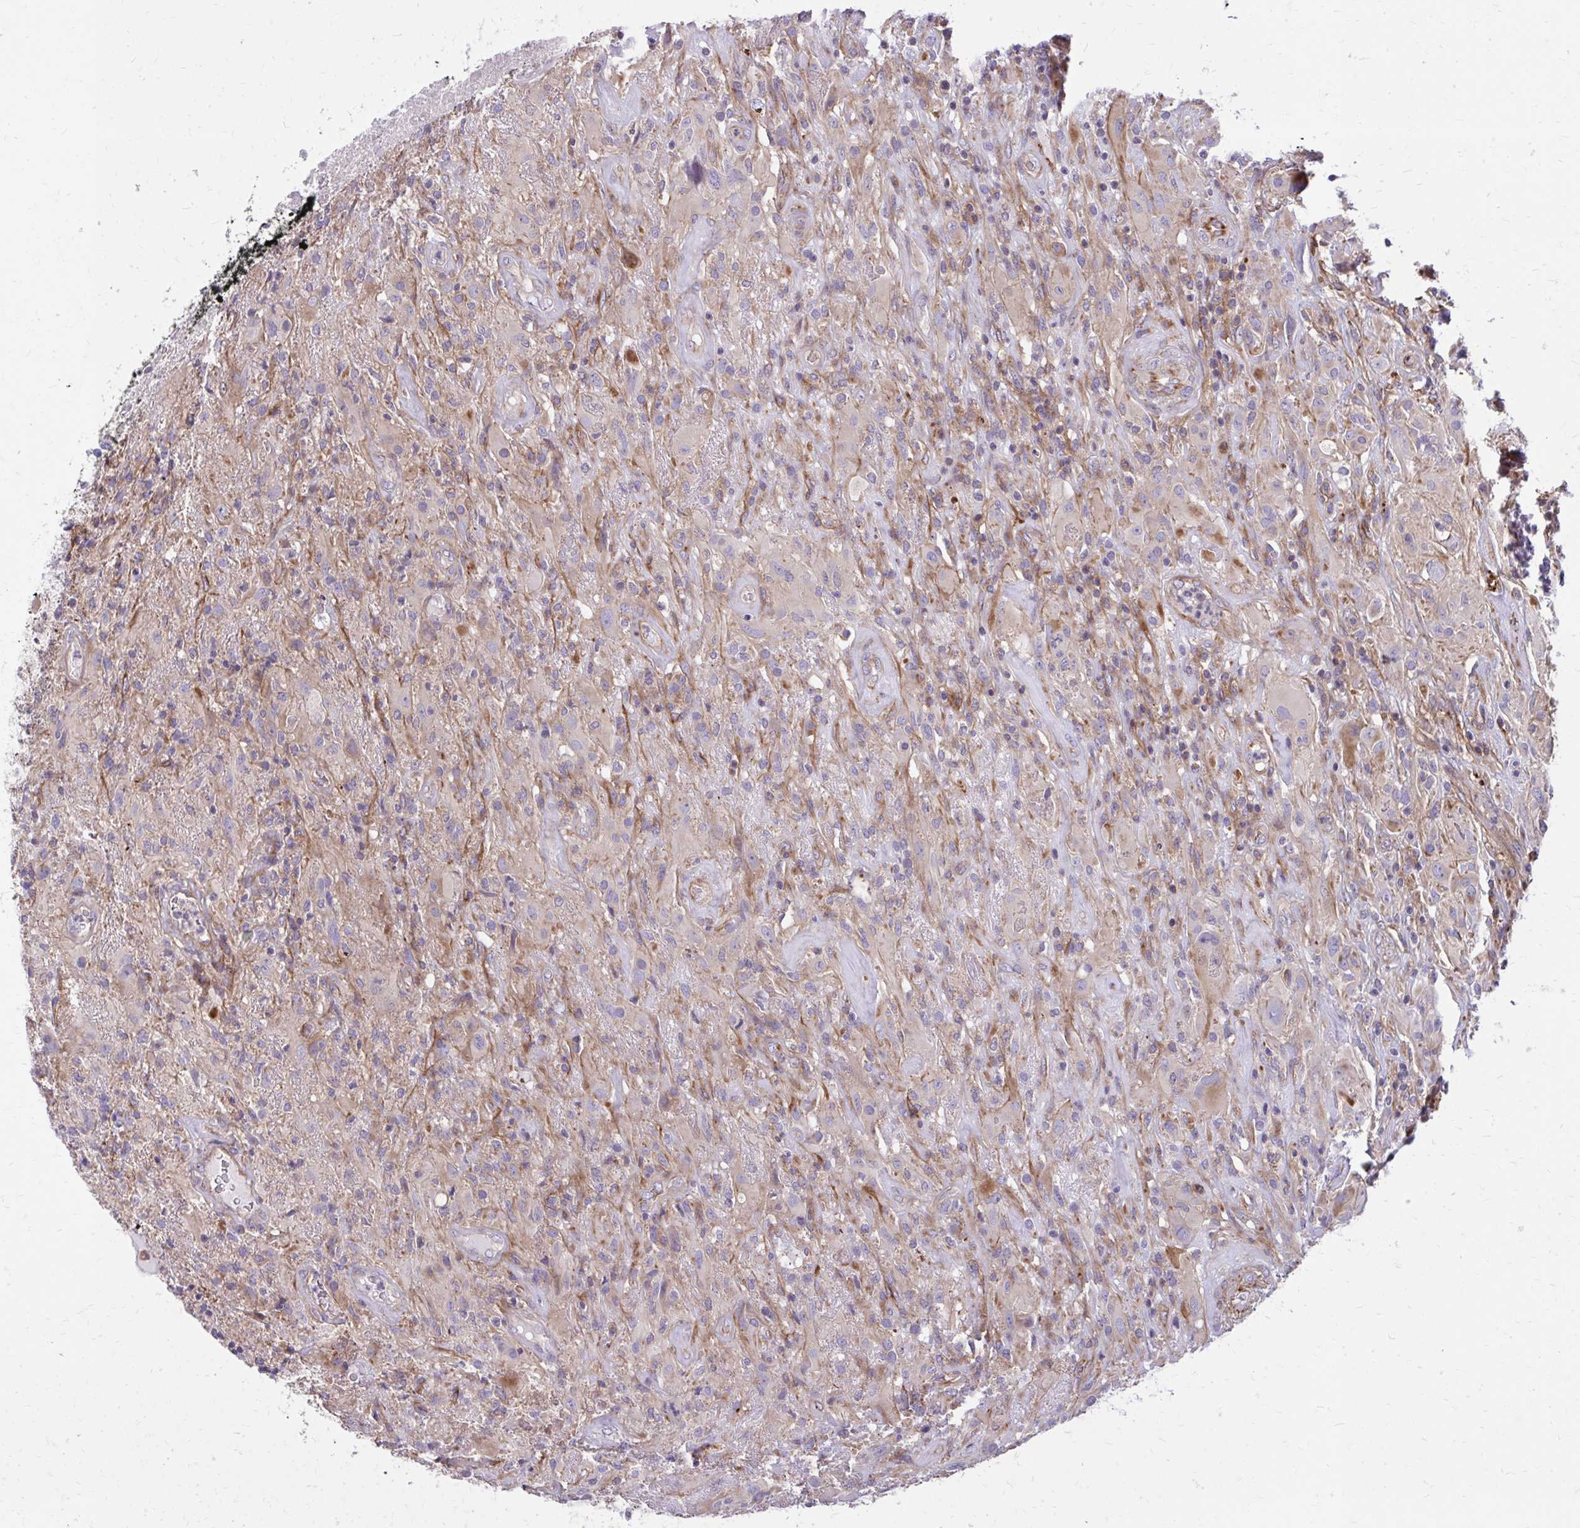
{"staining": {"intensity": "negative", "quantity": "none", "location": "none"}, "tissue": "glioma", "cell_type": "Tumor cells", "image_type": "cancer", "snomed": [{"axis": "morphology", "description": "Glioma, malignant, High grade"}, {"axis": "topography", "description": "Brain"}], "caption": "The immunohistochemistry histopathology image has no significant positivity in tumor cells of glioma tissue. (DAB IHC with hematoxylin counter stain).", "gene": "FAP", "patient": {"sex": "male", "age": 46}}